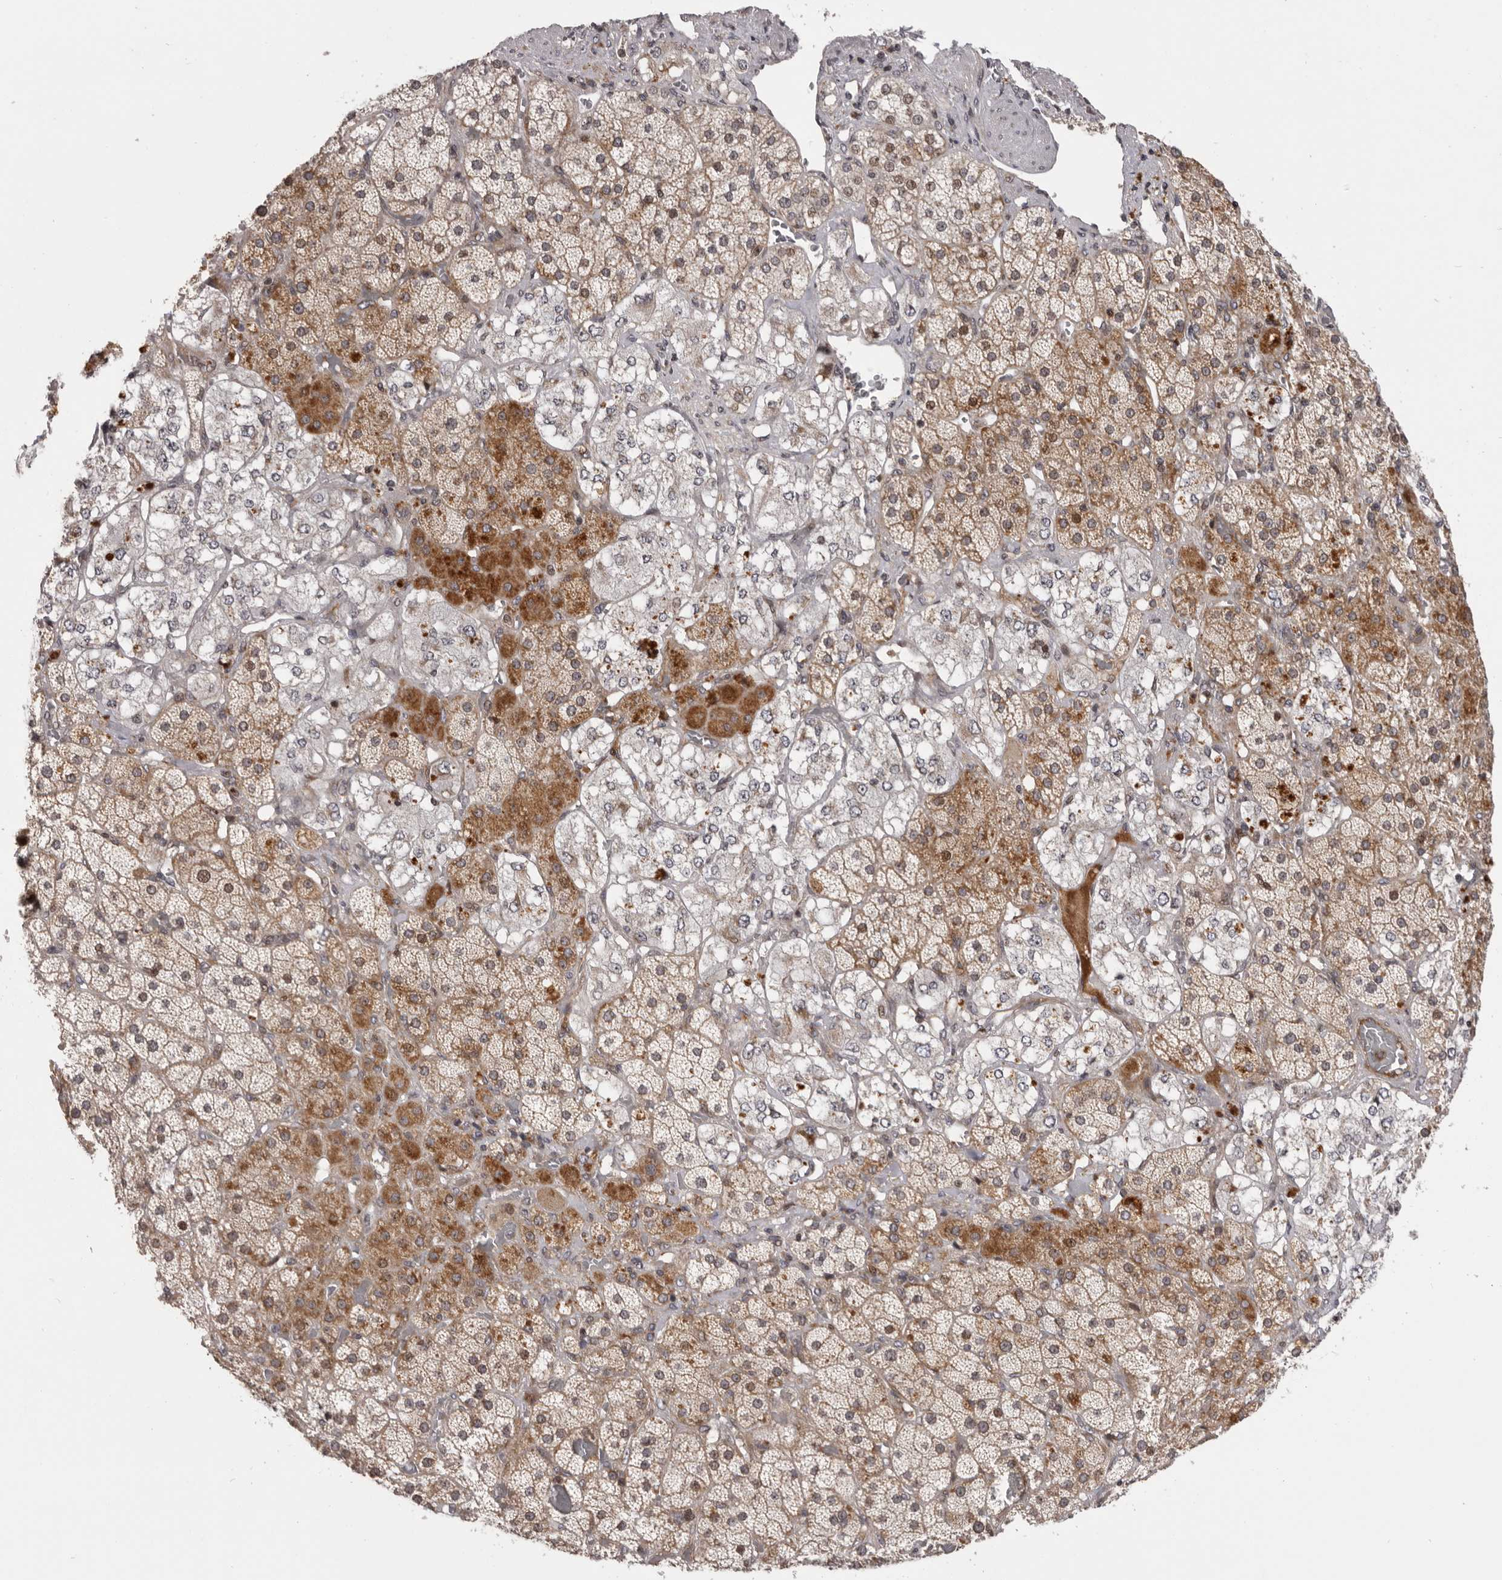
{"staining": {"intensity": "strong", "quantity": "25%-75%", "location": "cytoplasmic/membranous,nuclear"}, "tissue": "adrenal gland", "cell_type": "Glandular cells", "image_type": "normal", "snomed": [{"axis": "morphology", "description": "Normal tissue, NOS"}, {"axis": "topography", "description": "Adrenal gland"}], "caption": "Protein staining exhibits strong cytoplasmic/membranous,nuclear staining in approximately 25%-75% of glandular cells in normal adrenal gland. The staining was performed using DAB (3,3'-diaminobenzidine) to visualize the protein expression in brown, while the nuclei were stained in blue with hematoxylin (Magnification: 20x).", "gene": "AZIN1", "patient": {"sex": "male", "age": 57}}